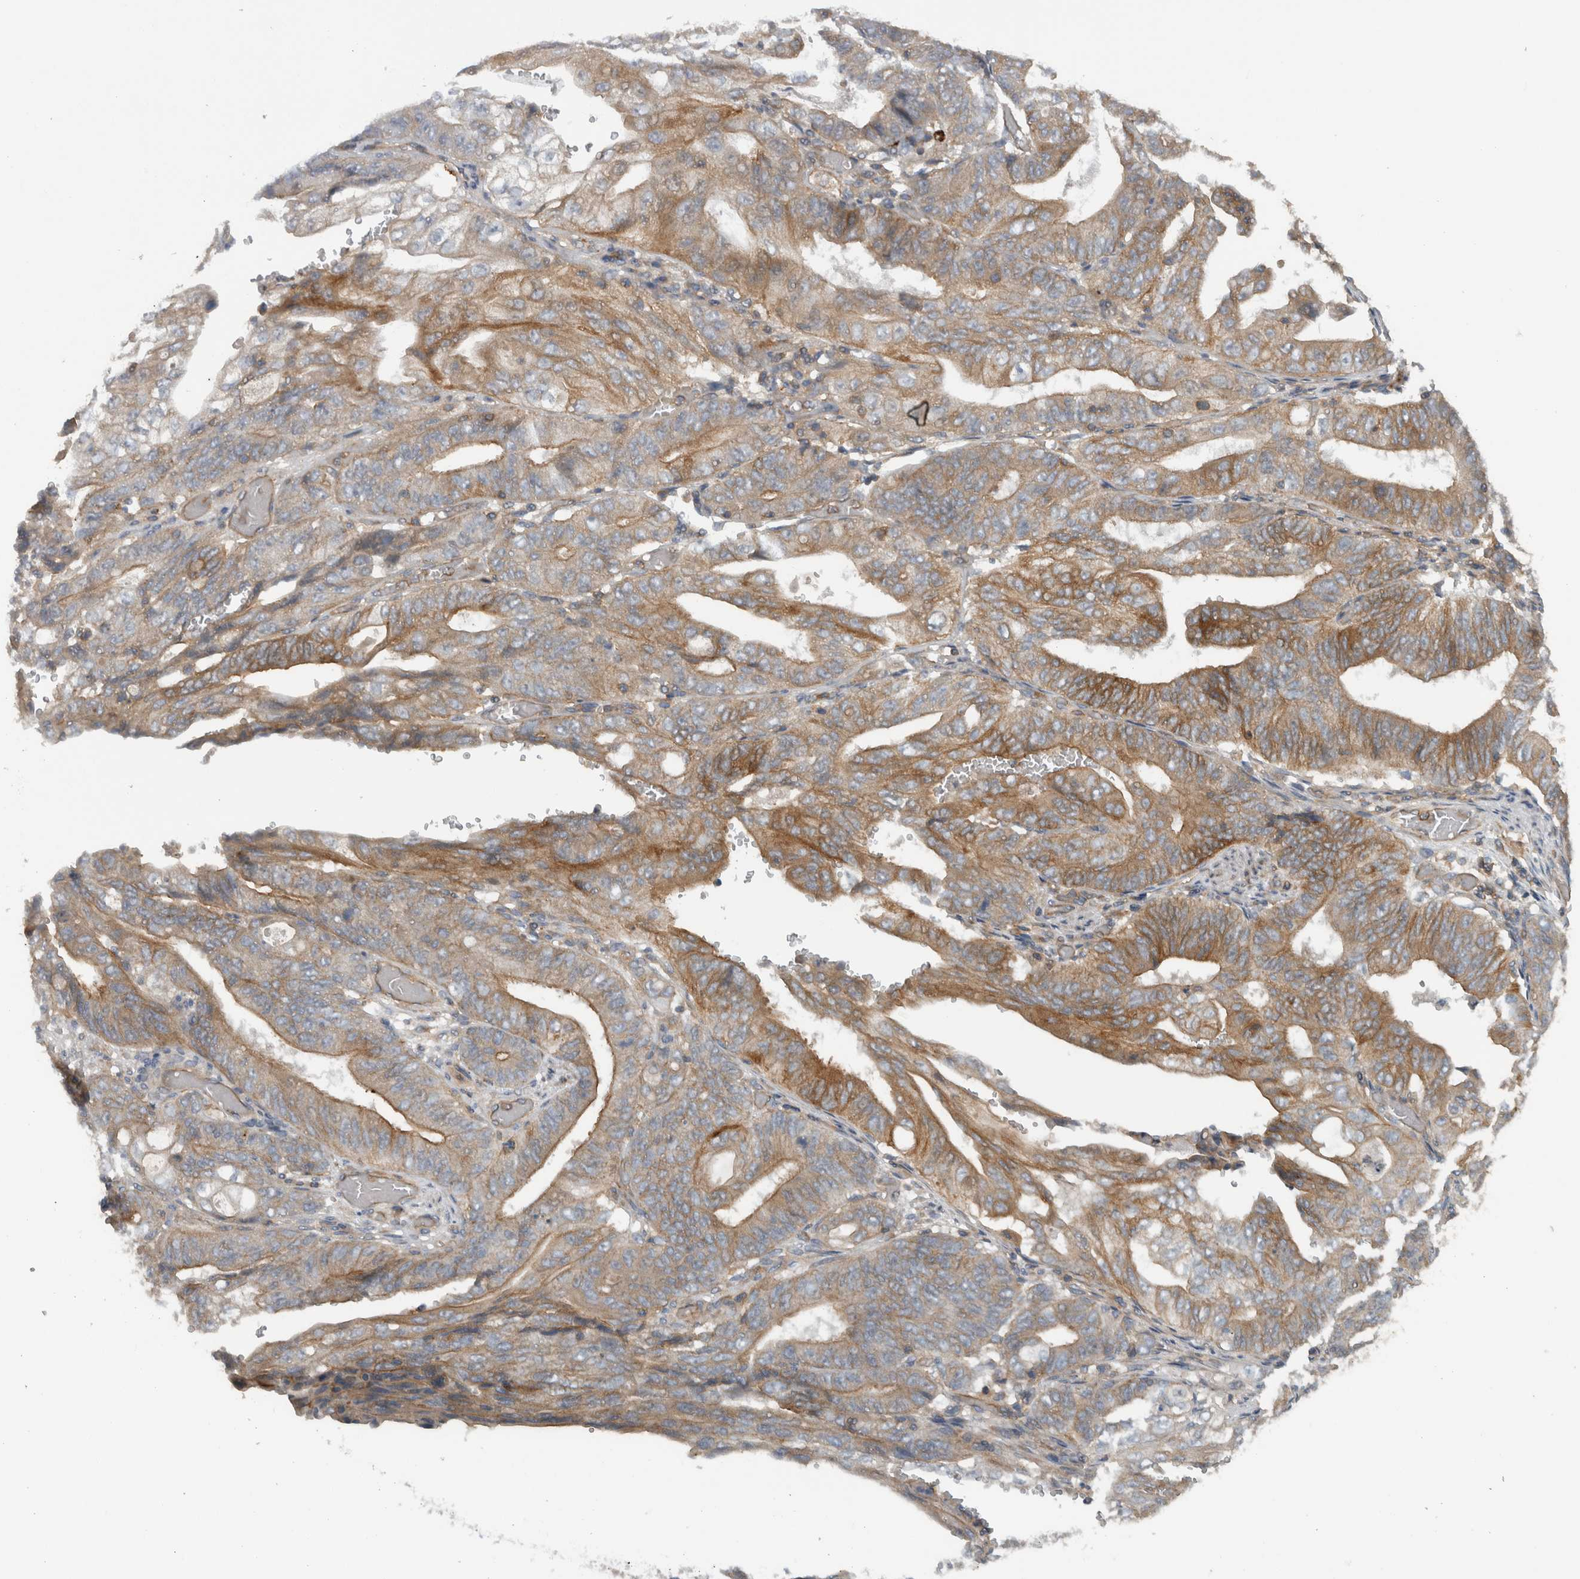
{"staining": {"intensity": "moderate", "quantity": ">75%", "location": "cytoplasmic/membranous"}, "tissue": "stomach cancer", "cell_type": "Tumor cells", "image_type": "cancer", "snomed": [{"axis": "morphology", "description": "Adenocarcinoma, NOS"}, {"axis": "topography", "description": "Stomach"}], "caption": "Protein positivity by immunohistochemistry reveals moderate cytoplasmic/membranous positivity in about >75% of tumor cells in stomach cancer (adenocarcinoma).", "gene": "SCARA5", "patient": {"sex": "female", "age": 73}}